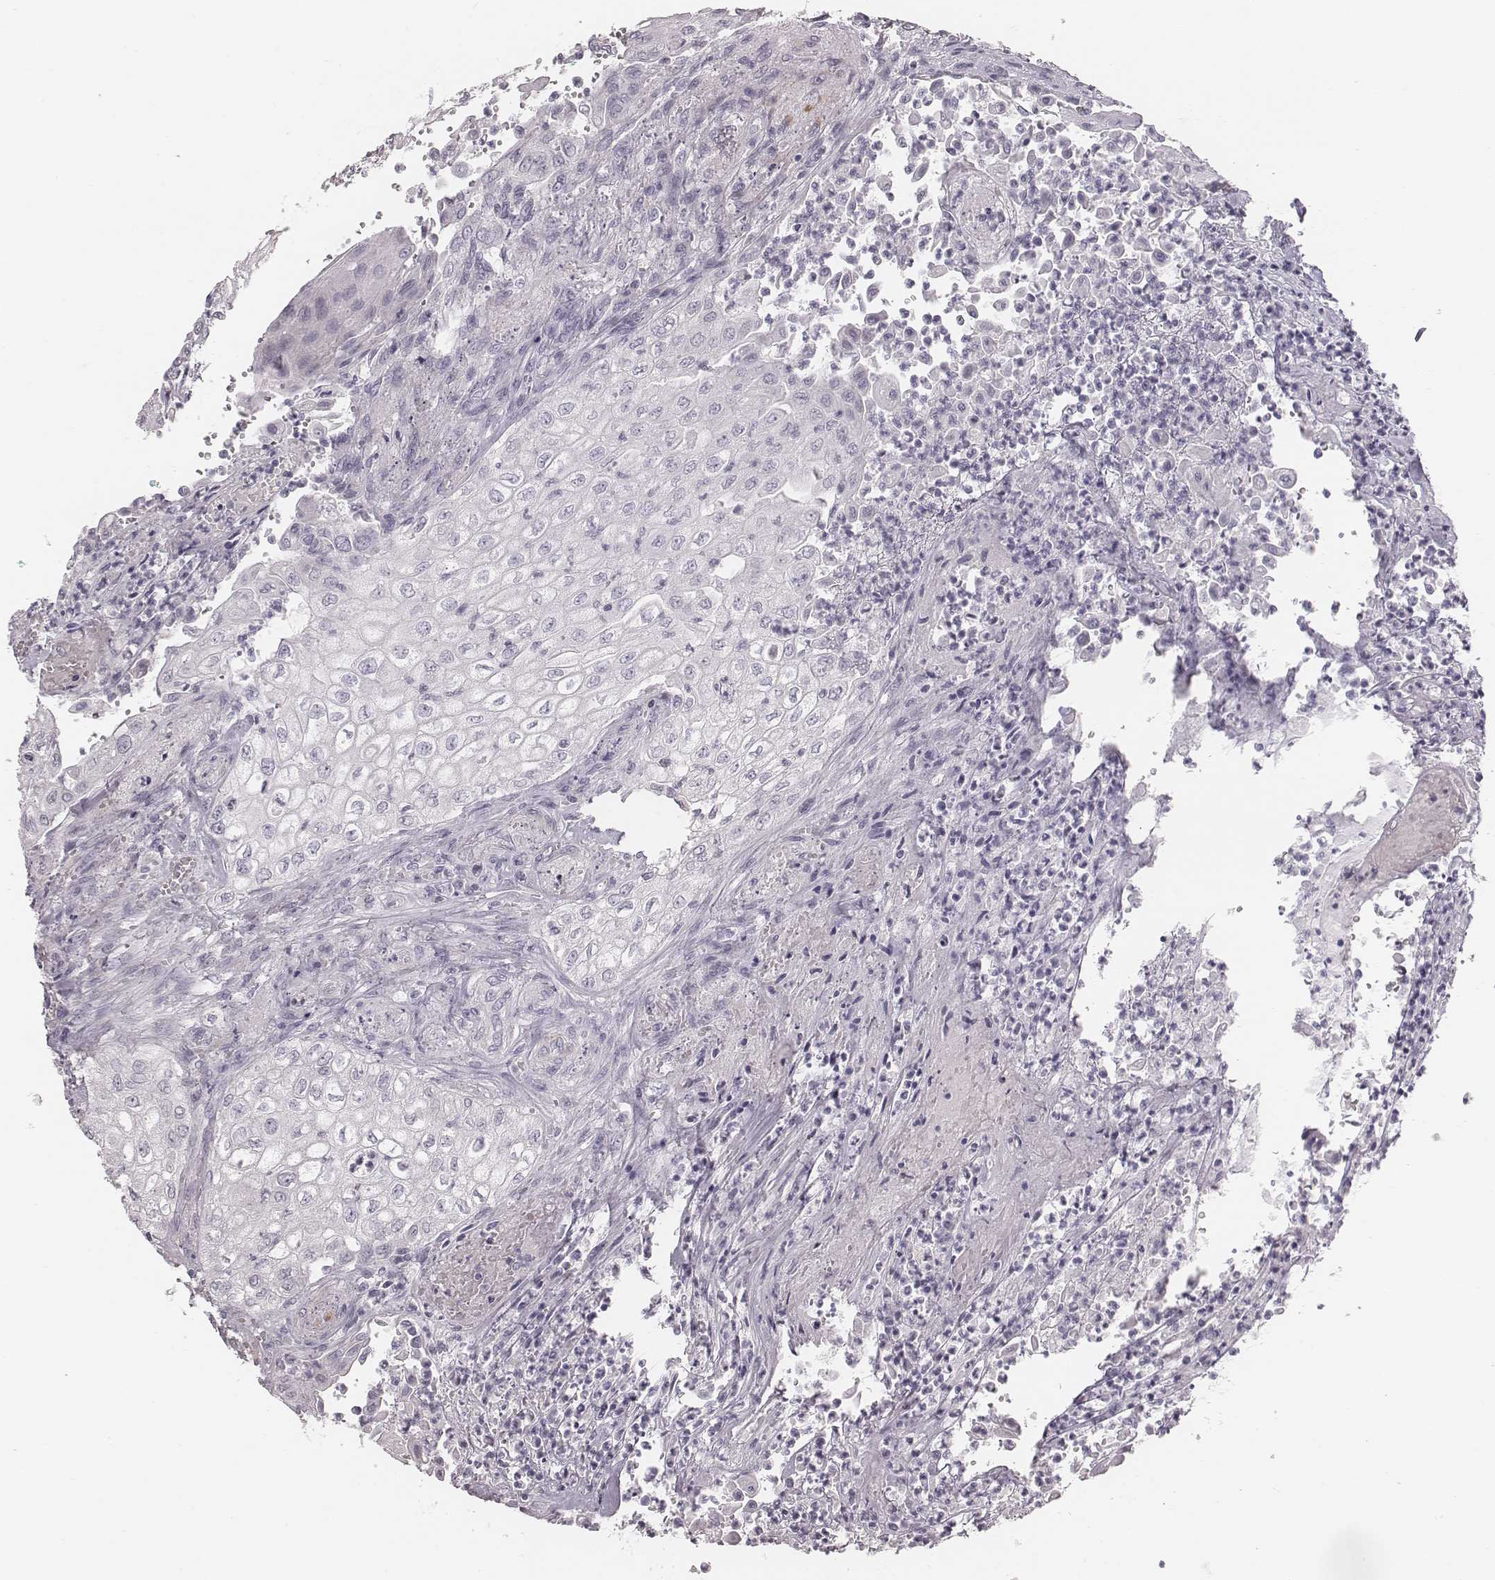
{"staining": {"intensity": "negative", "quantity": "none", "location": "none"}, "tissue": "urothelial cancer", "cell_type": "Tumor cells", "image_type": "cancer", "snomed": [{"axis": "morphology", "description": "Urothelial carcinoma, High grade"}, {"axis": "topography", "description": "Urinary bladder"}], "caption": "Tumor cells show no significant protein staining in high-grade urothelial carcinoma.", "gene": "SPA17", "patient": {"sex": "male", "age": 62}}